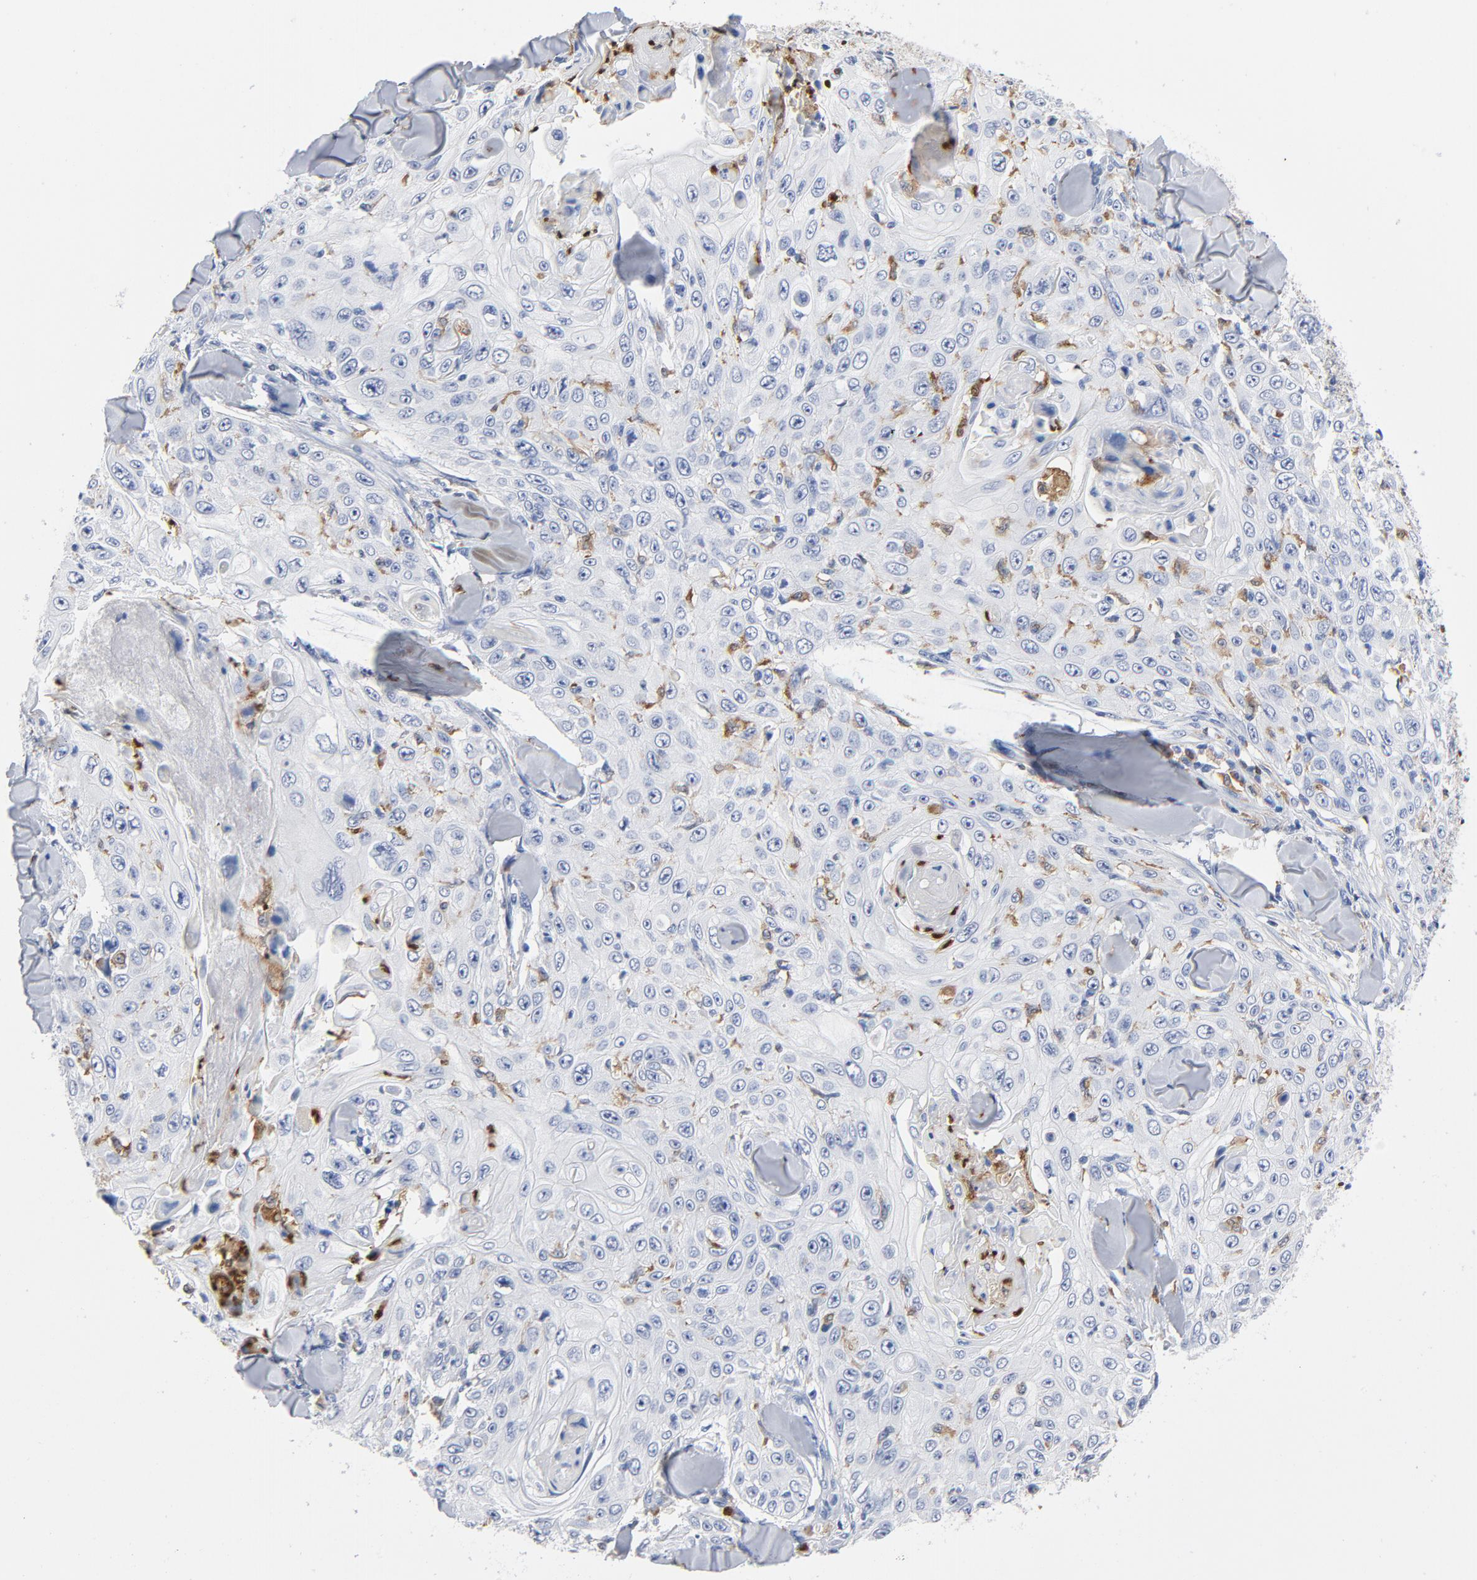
{"staining": {"intensity": "negative", "quantity": "none", "location": "none"}, "tissue": "skin cancer", "cell_type": "Tumor cells", "image_type": "cancer", "snomed": [{"axis": "morphology", "description": "Squamous cell carcinoma, NOS"}, {"axis": "topography", "description": "Skin"}], "caption": "This is an immunohistochemistry (IHC) image of human squamous cell carcinoma (skin). There is no expression in tumor cells.", "gene": "NCF1", "patient": {"sex": "male", "age": 86}}